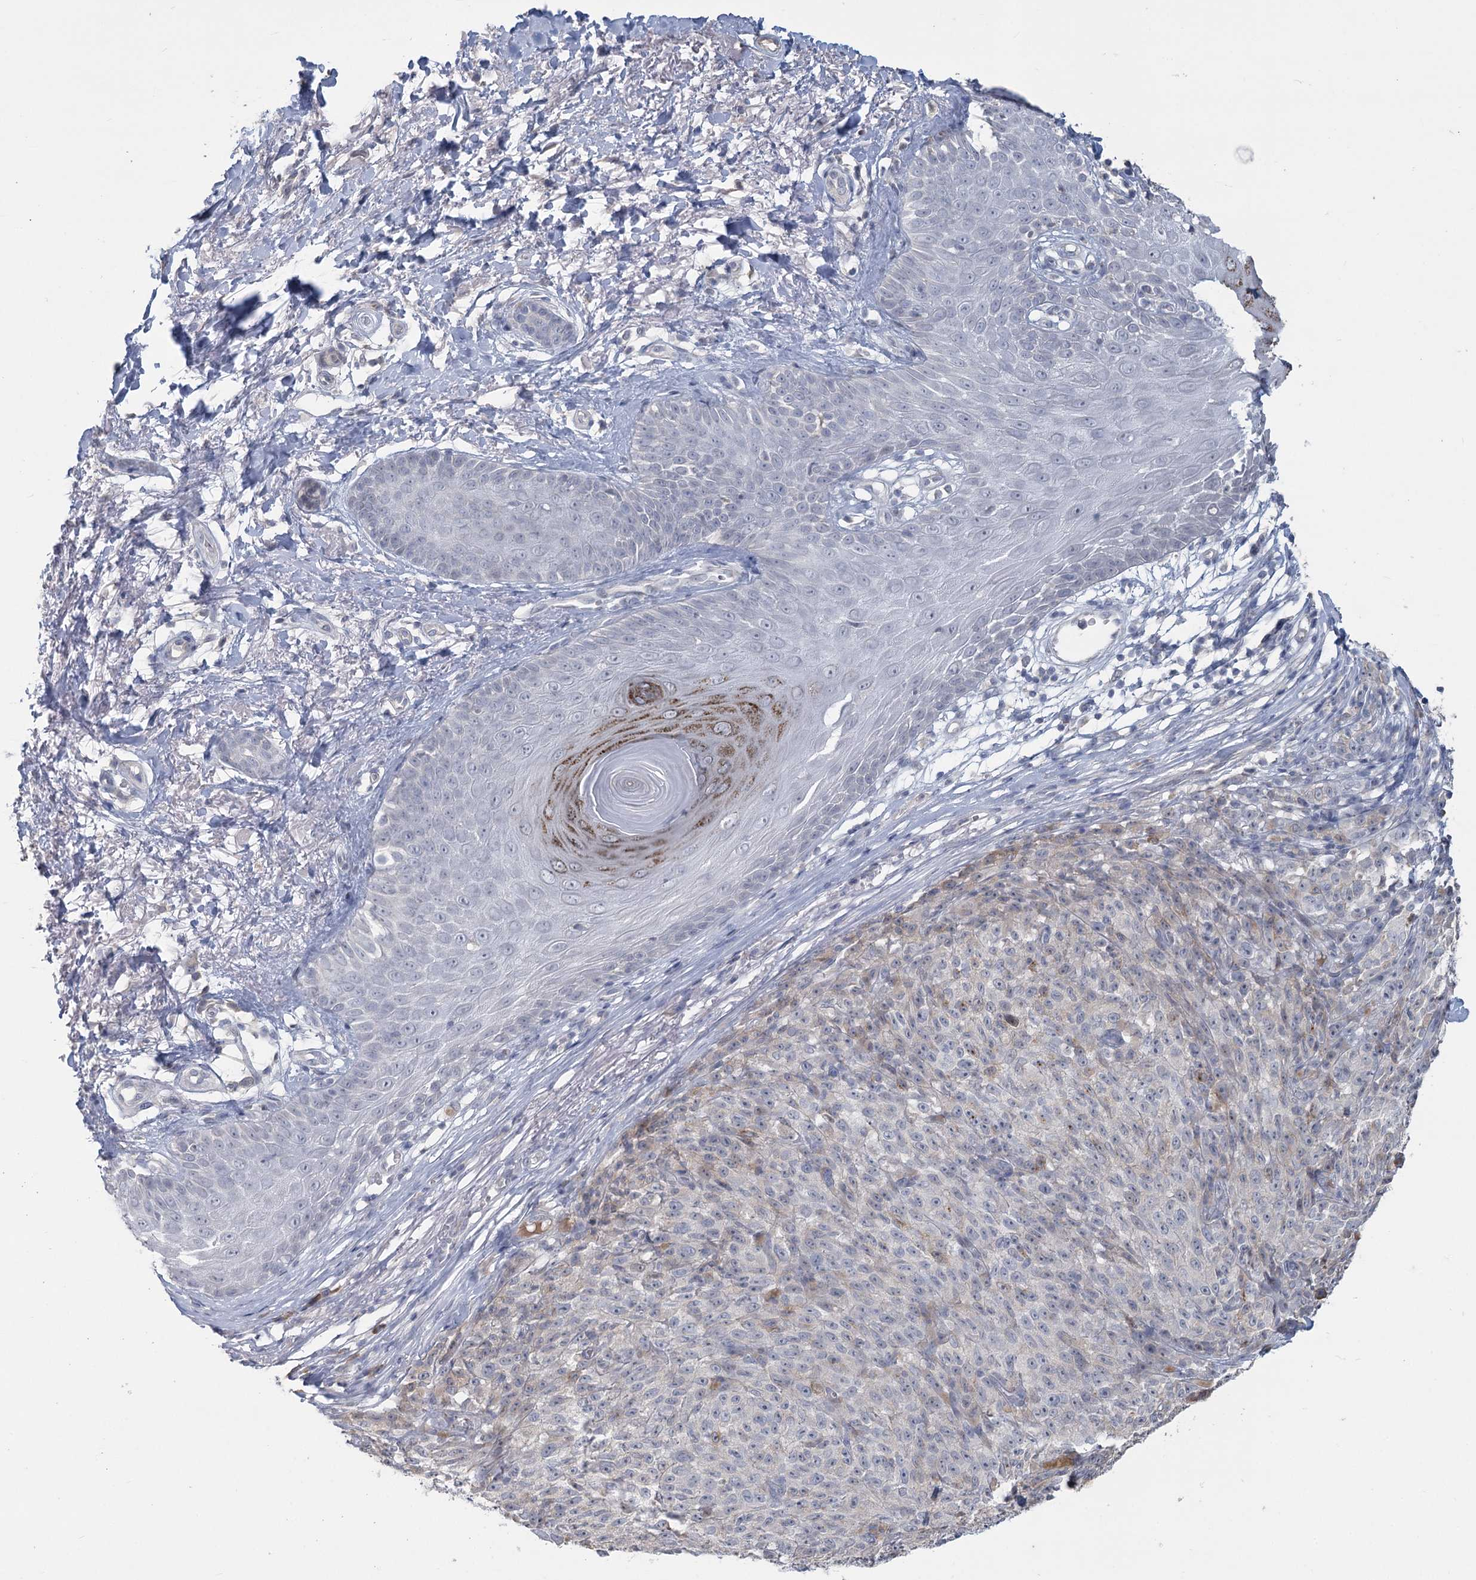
{"staining": {"intensity": "weak", "quantity": "<25%", "location": "cytoplasmic/membranous"}, "tissue": "melanoma", "cell_type": "Tumor cells", "image_type": "cancer", "snomed": [{"axis": "morphology", "description": "Malignant melanoma, NOS"}, {"axis": "topography", "description": "Skin"}], "caption": "A histopathology image of malignant melanoma stained for a protein shows no brown staining in tumor cells. Nuclei are stained in blue.", "gene": "SLC9A3", "patient": {"sex": "female", "age": 82}}